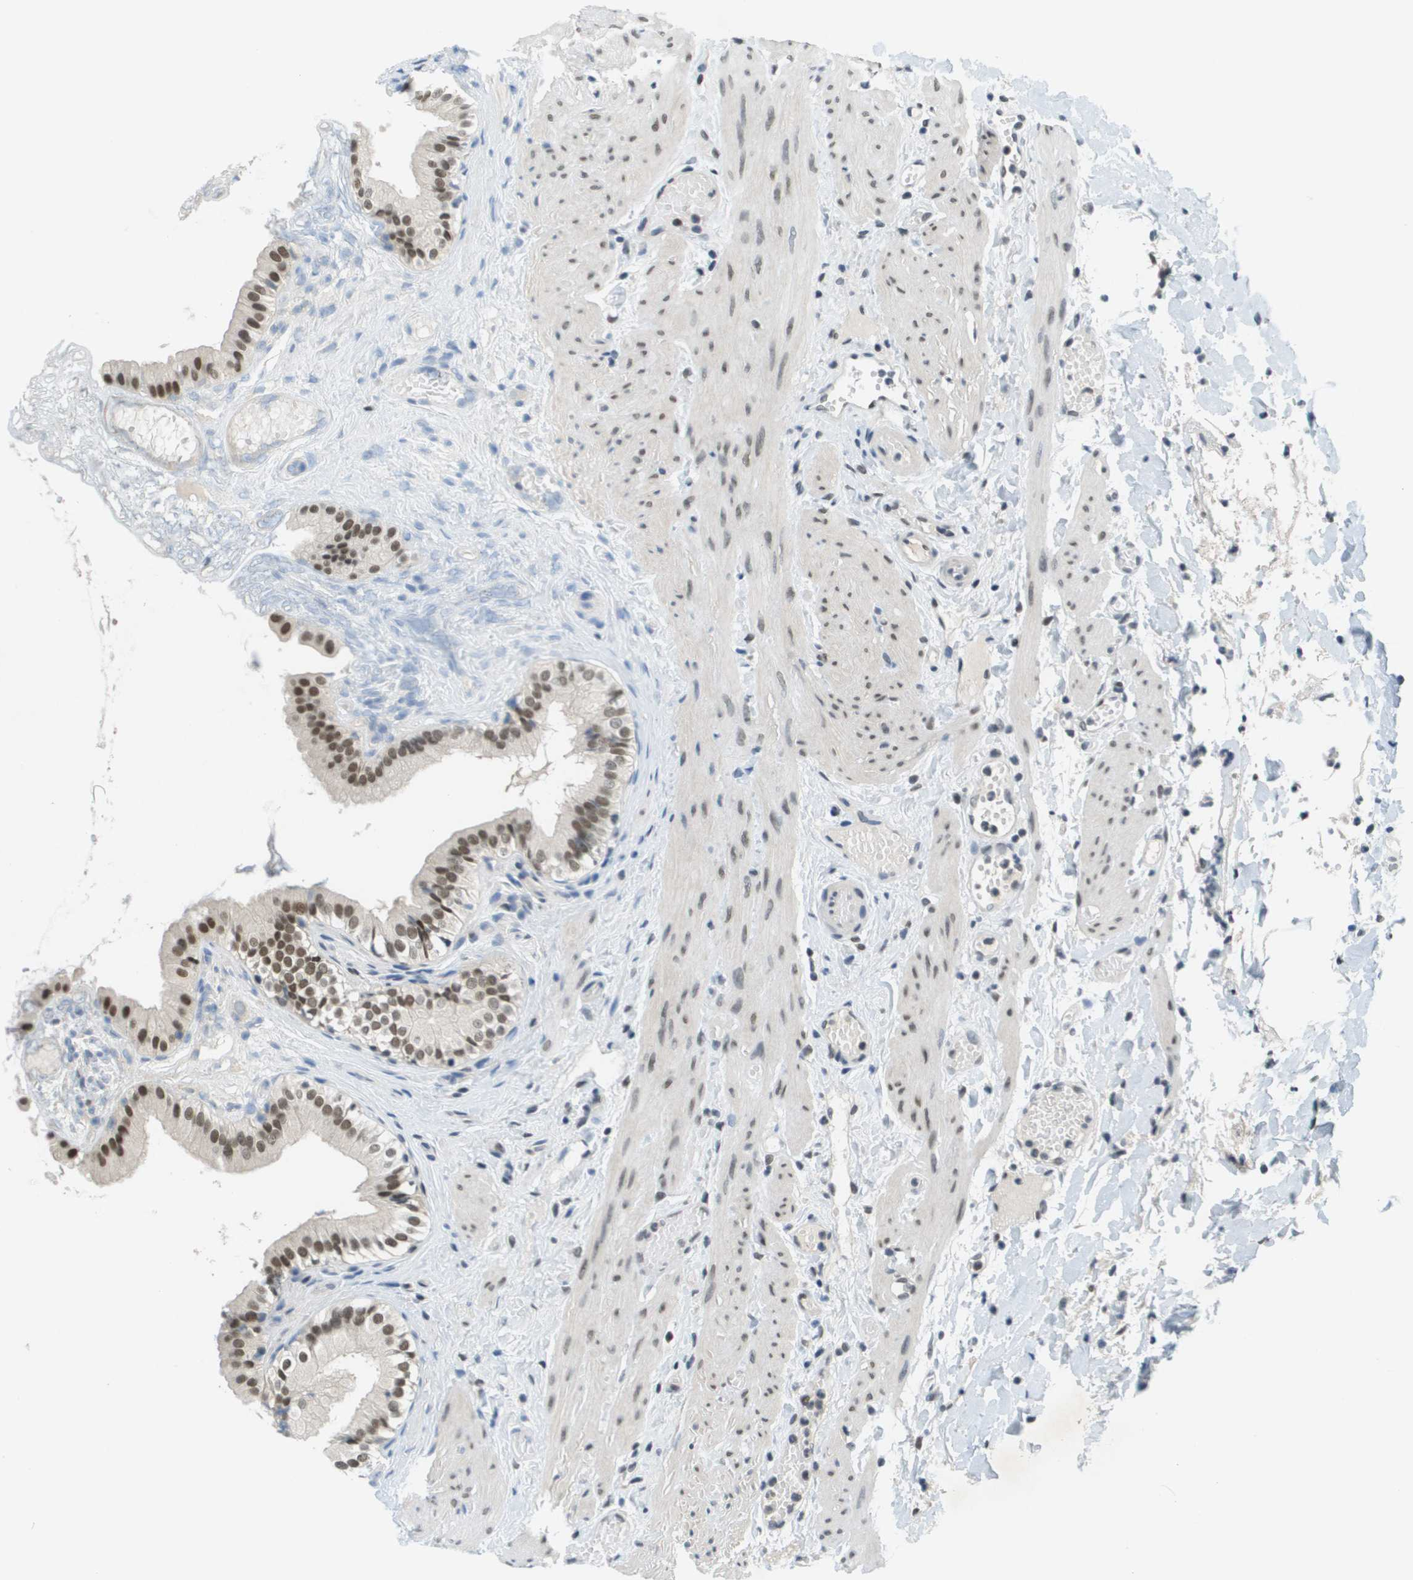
{"staining": {"intensity": "moderate", "quantity": ">75%", "location": "nuclear"}, "tissue": "gallbladder", "cell_type": "Glandular cells", "image_type": "normal", "snomed": [{"axis": "morphology", "description": "Normal tissue, NOS"}, {"axis": "topography", "description": "Gallbladder"}], "caption": "Protein analysis of benign gallbladder shows moderate nuclear staining in about >75% of glandular cells.", "gene": "CBX5", "patient": {"sex": "female", "age": 26}}